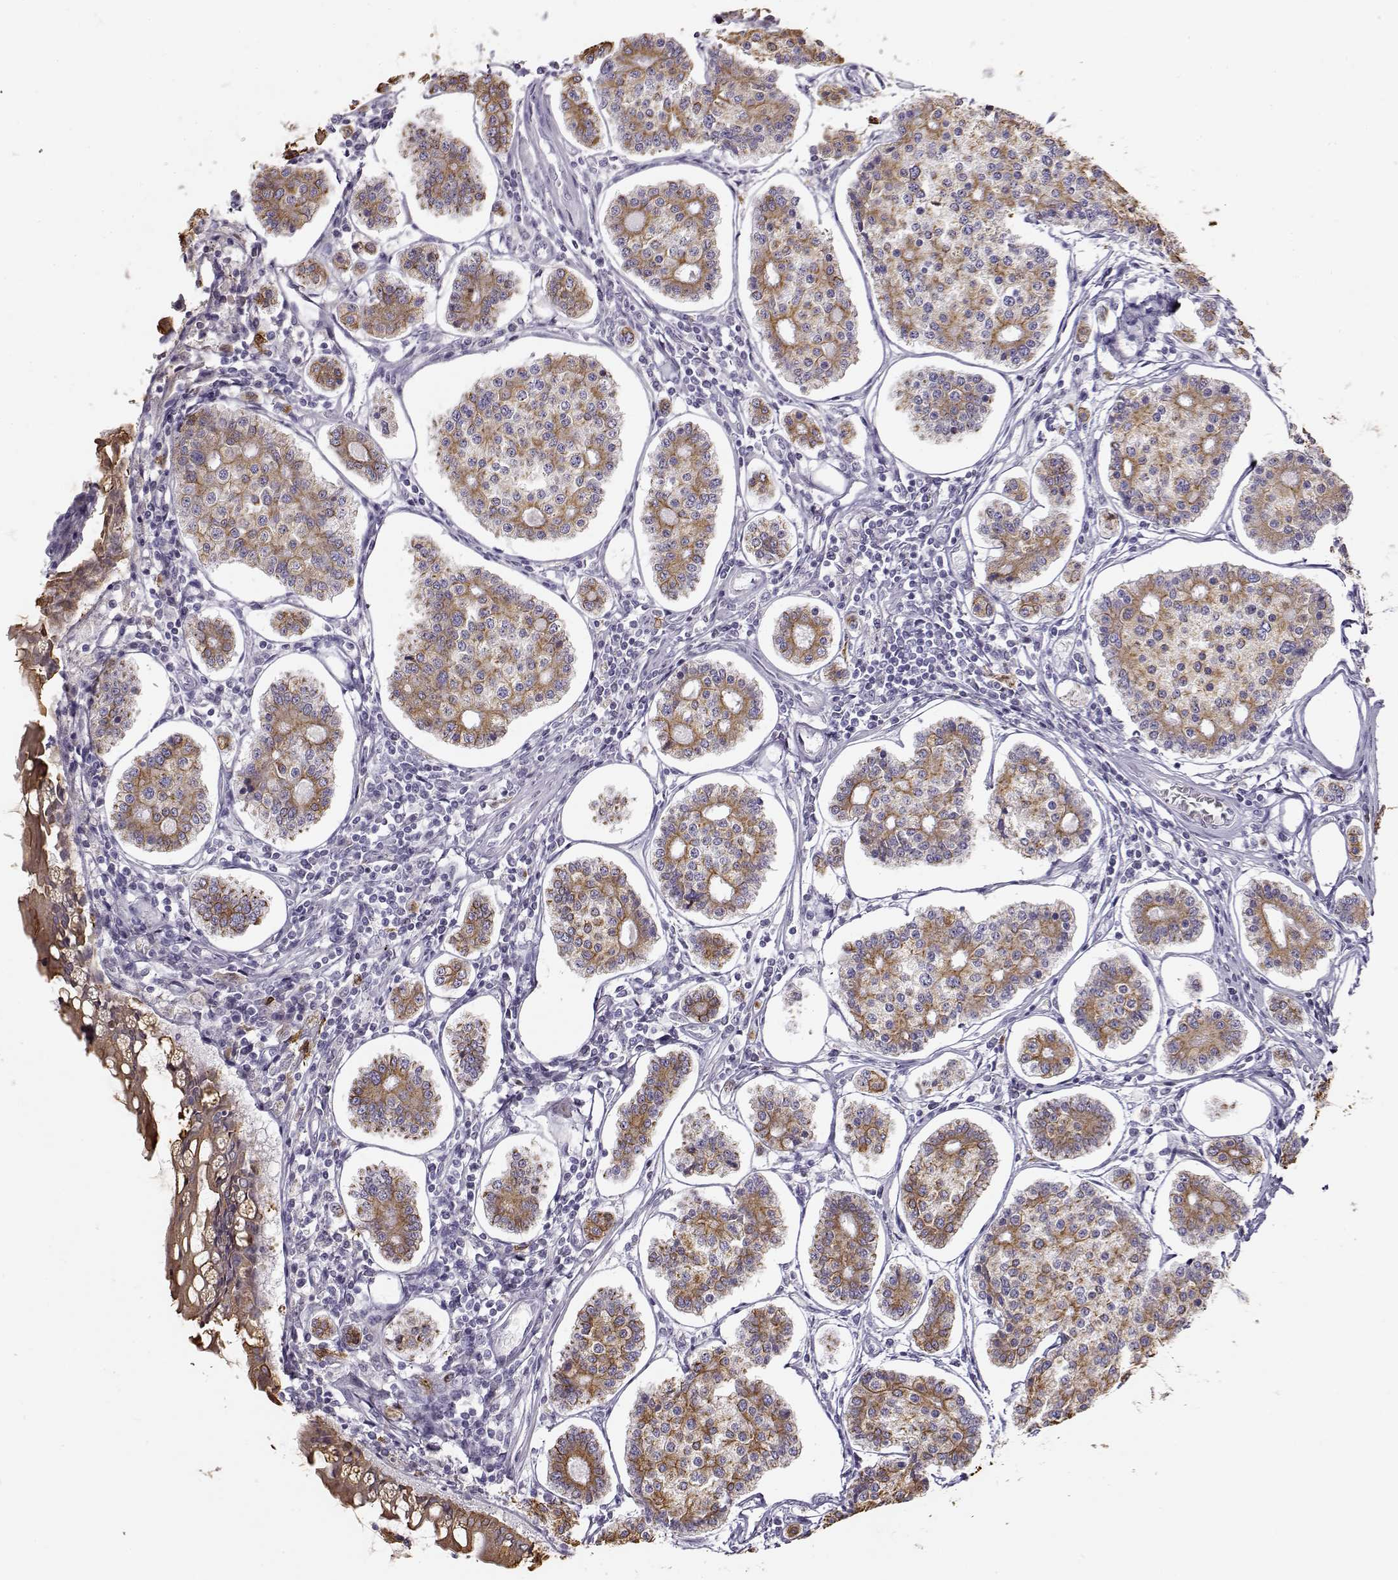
{"staining": {"intensity": "moderate", "quantity": ">75%", "location": "cytoplasmic/membranous"}, "tissue": "carcinoid", "cell_type": "Tumor cells", "image_type": "cancer", "snomed": [{"axis": "morphology", "description": "Carcinoid, malignant, NOS"}, {"axis": "topography", "description": "Small intestine"}], "caption": "A medium amount of moderate cytoplasmic/membranous staining is seen in approximately >75% of tumor cells in malignant carcinoid tissue. (DAB (3,3'-diaminobenzidine) IHC, brown staining for protein, blue staining for nuclei).", "gene": "S100B", "patient": {"sex": "female", "age": 65}}